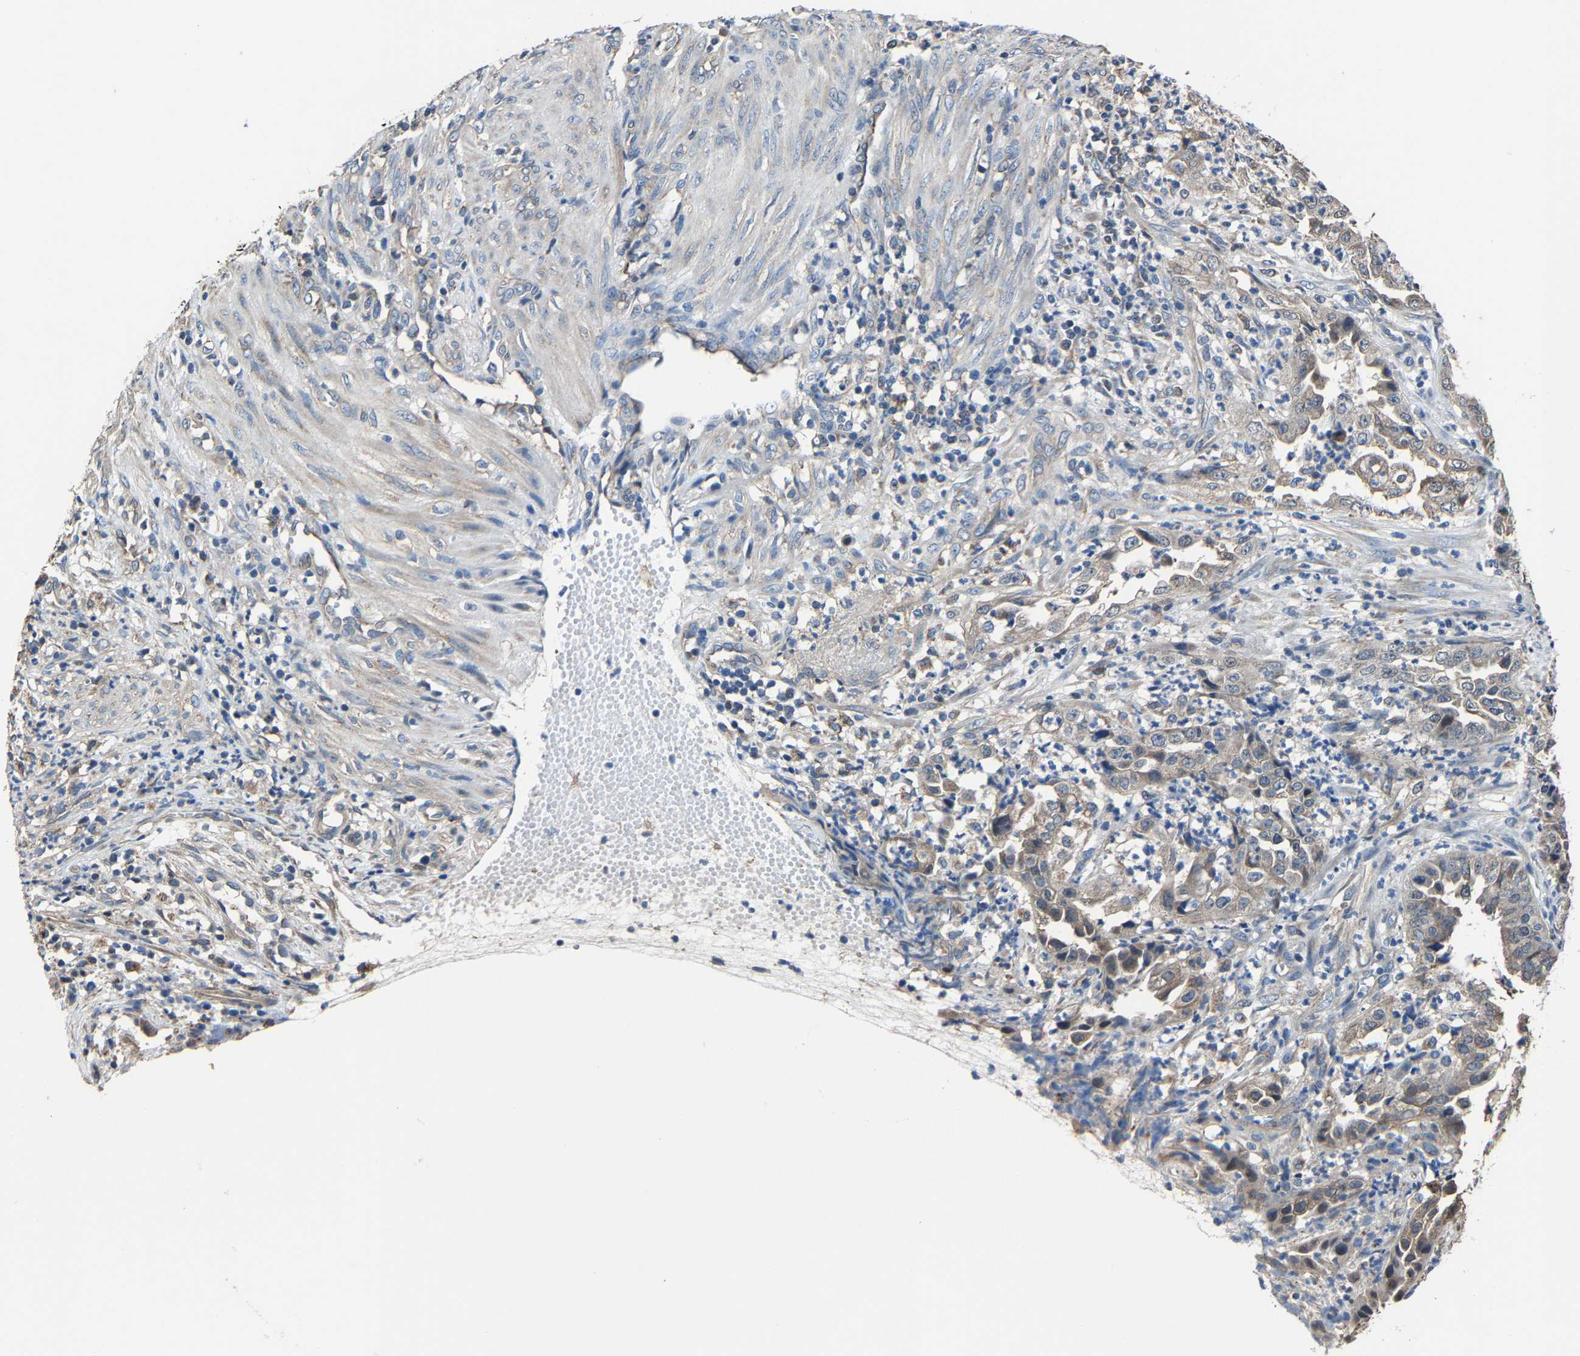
{"staining": {"intensity": "weak", "quantity": "<25%", "location": "cytoplasmic/membranous"}, "tissue": "endometrial cancer", "cell_type": "Tumor cells", "image_type": "cancer", "snomed": [{"axis": "morphology", "description": "Adenocarcinoma, NOS"}, {"axis": "topography", "description": "Endometrium"}], "caption": "Endometrial cancer (adenocarcinoma) was stained to show a protein in brown. There is no significant expression in tumor cells.", "gene": "STRBP", "patient": {"sex": "female", "age": 51}}